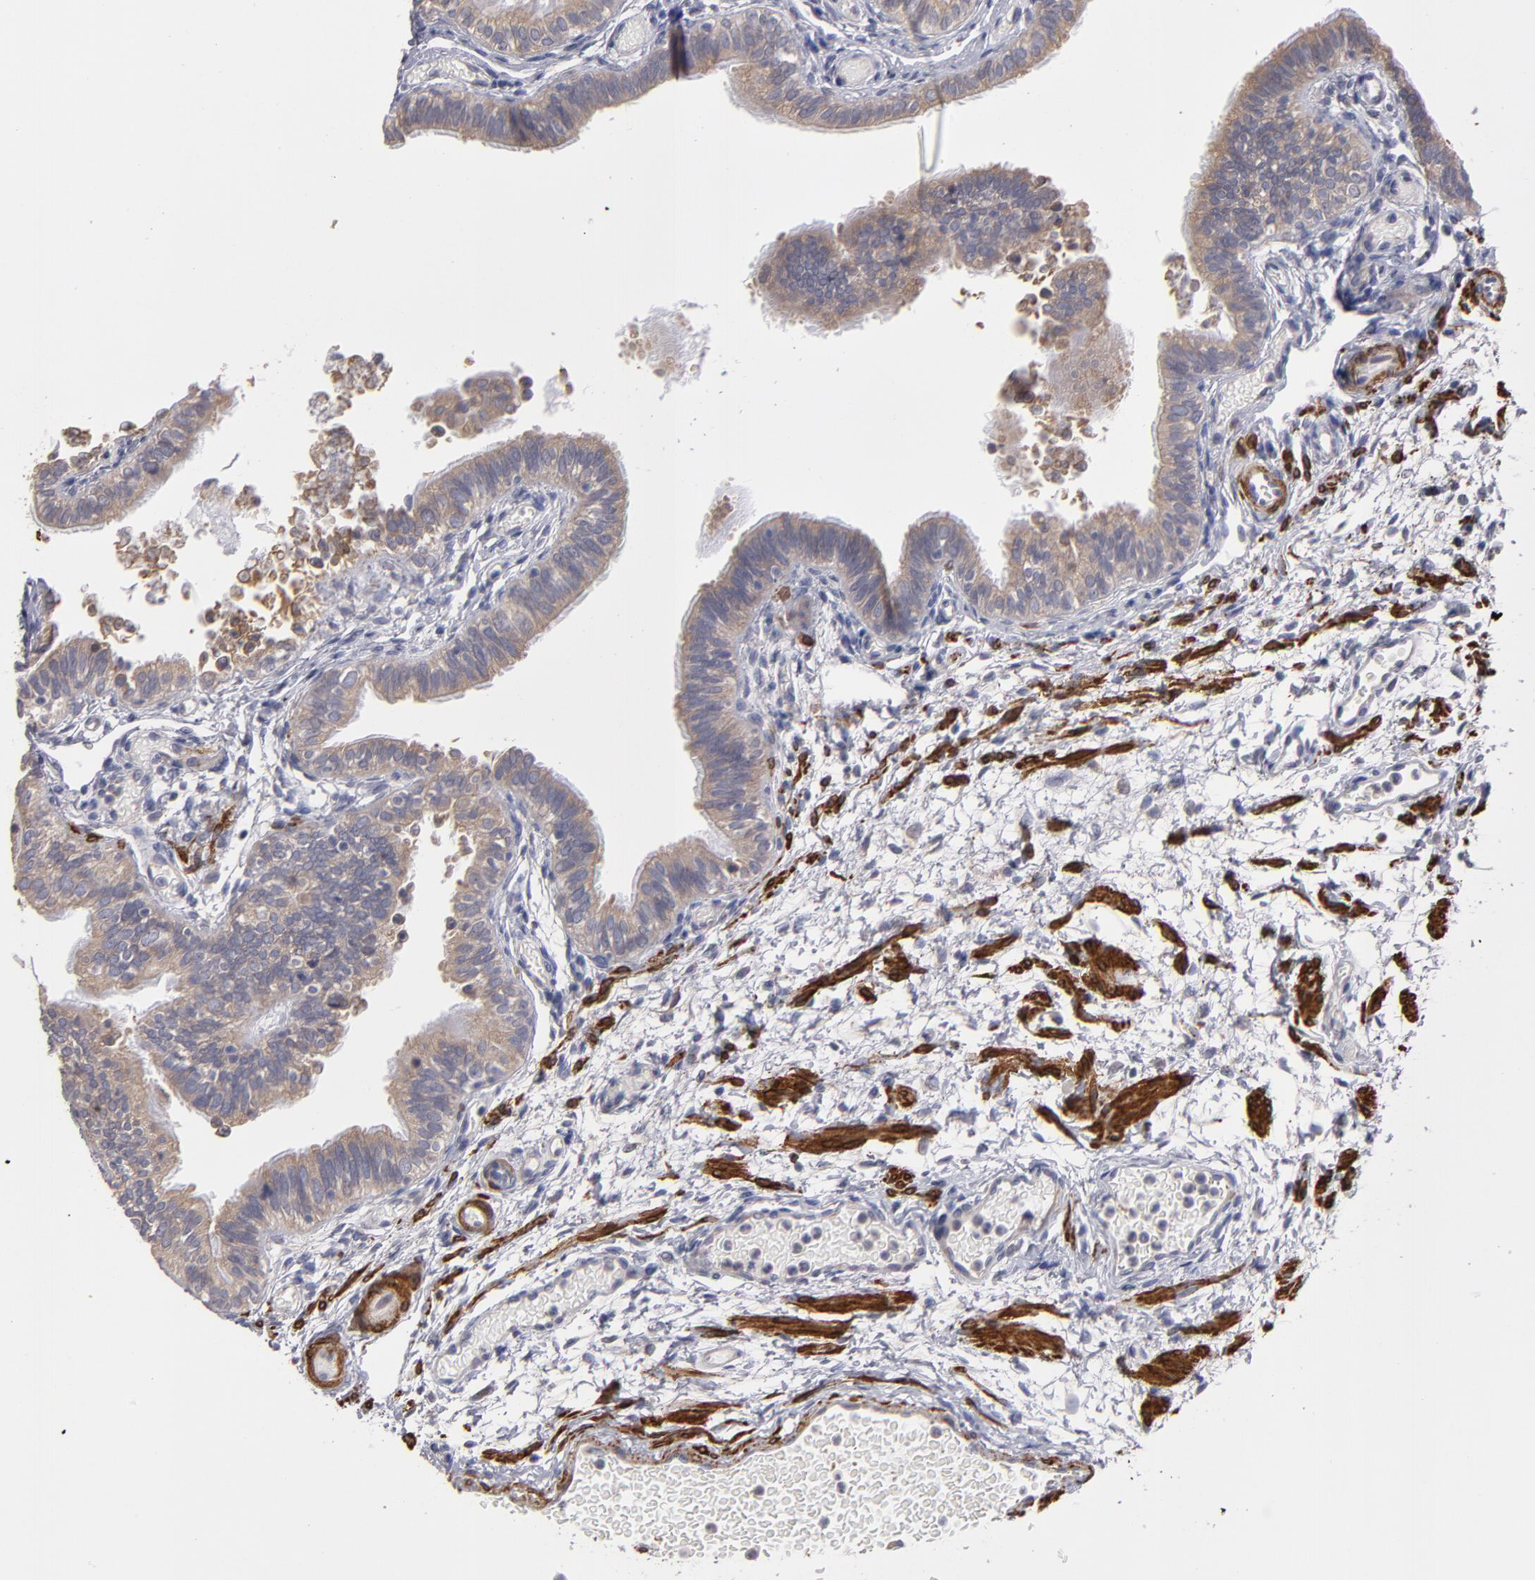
{"staining": {"intensity": "weak", "quantity": ">75%", "location": "cytoplasmic/membranous"}, "tissue": "fallopian tube", "cell_type": "Glandular cells", "image_type": "normal", "snomed": [{"axis": "morphology", "description": "Normal tissue, NOS"}, {"axis": "morphology", "description": "Dermoid, NOS"}, {"axis": "topography", "description": "Fallopian tube"}], "caption": "Brown immunohistochemical staining in normal human fallopian tube shows weak cytoplasmic/membranous positivity in approximately >75% of glandular cells. (DAB (3,3'-diaminobenzidine) IHC, brown staining for protein, blue staining for nuclei).", "gene": "SLMAP", "patient": {"sex": "female", "age": 33}}